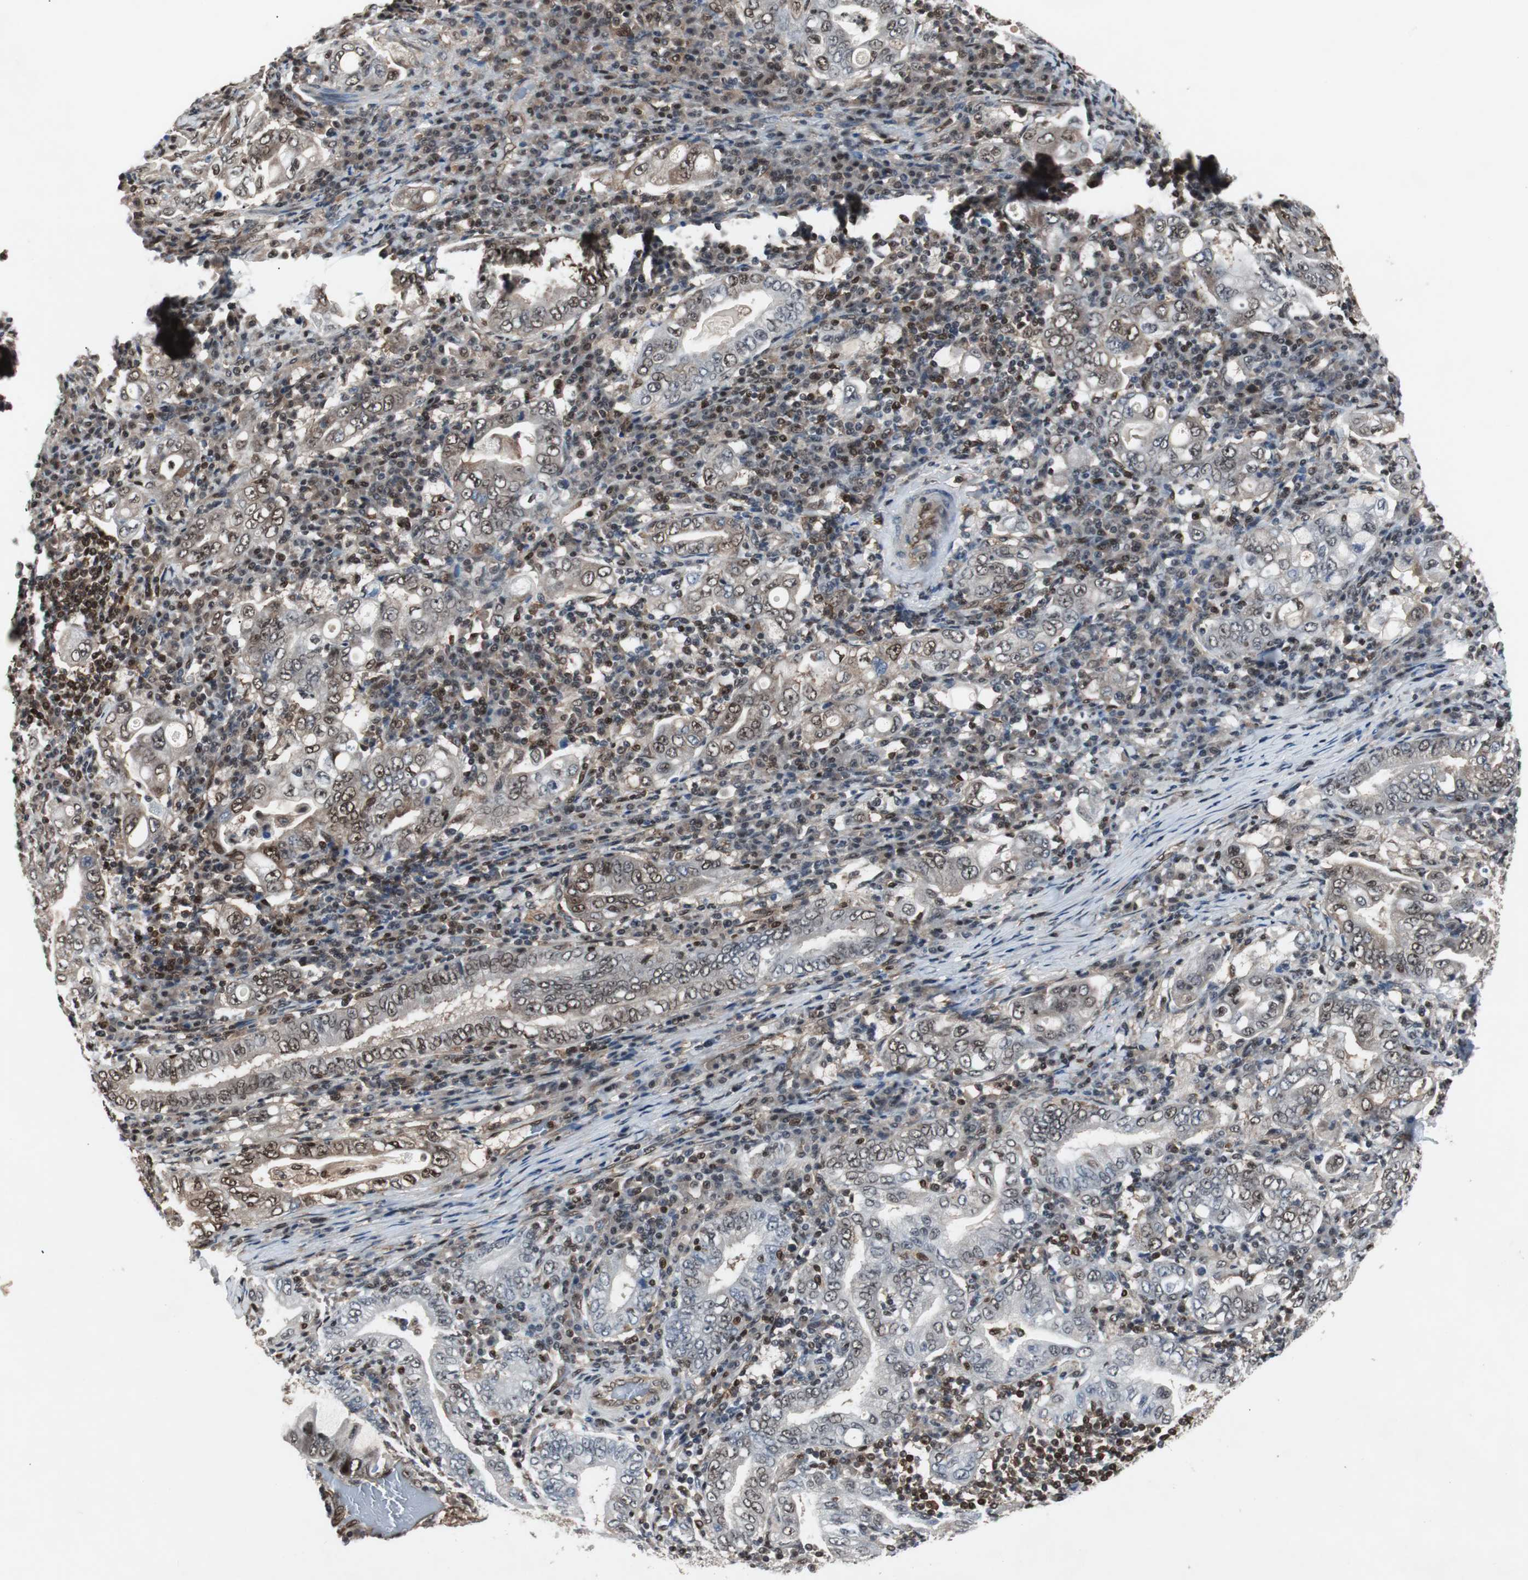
{"staining": {"intensity": "moderate", "quantity": "25%-75%", "location": "cytoplasmic/membranous,nuclear"}, "tissue": "stomach cancer", "cell_type": "Tumor cells", "image_type": "cancer", "snomed": [{"axis": "morphology", "description": "Normal tissue, NOS"}, {"axis": "morphology", "description": "Adenocarcinoma, NOS"}, {"axis": "topography", "description": "Esophagus"}, {"axis": "topography", "description": "Stomach, upper"}, {"axis": "topography", "description": "Peripheral nerve tissue"}], "caption": "This micrograph exhibits immunohistochemistry (IHC) staining of human stomach cancer (adenocarcinoma), with medium moderate cytoplasmic/membranous and nuclear expression in about 25%-75% of tumor cells.", "gene": "ACLY", "patient": {"sex": "male", "age": 62}}